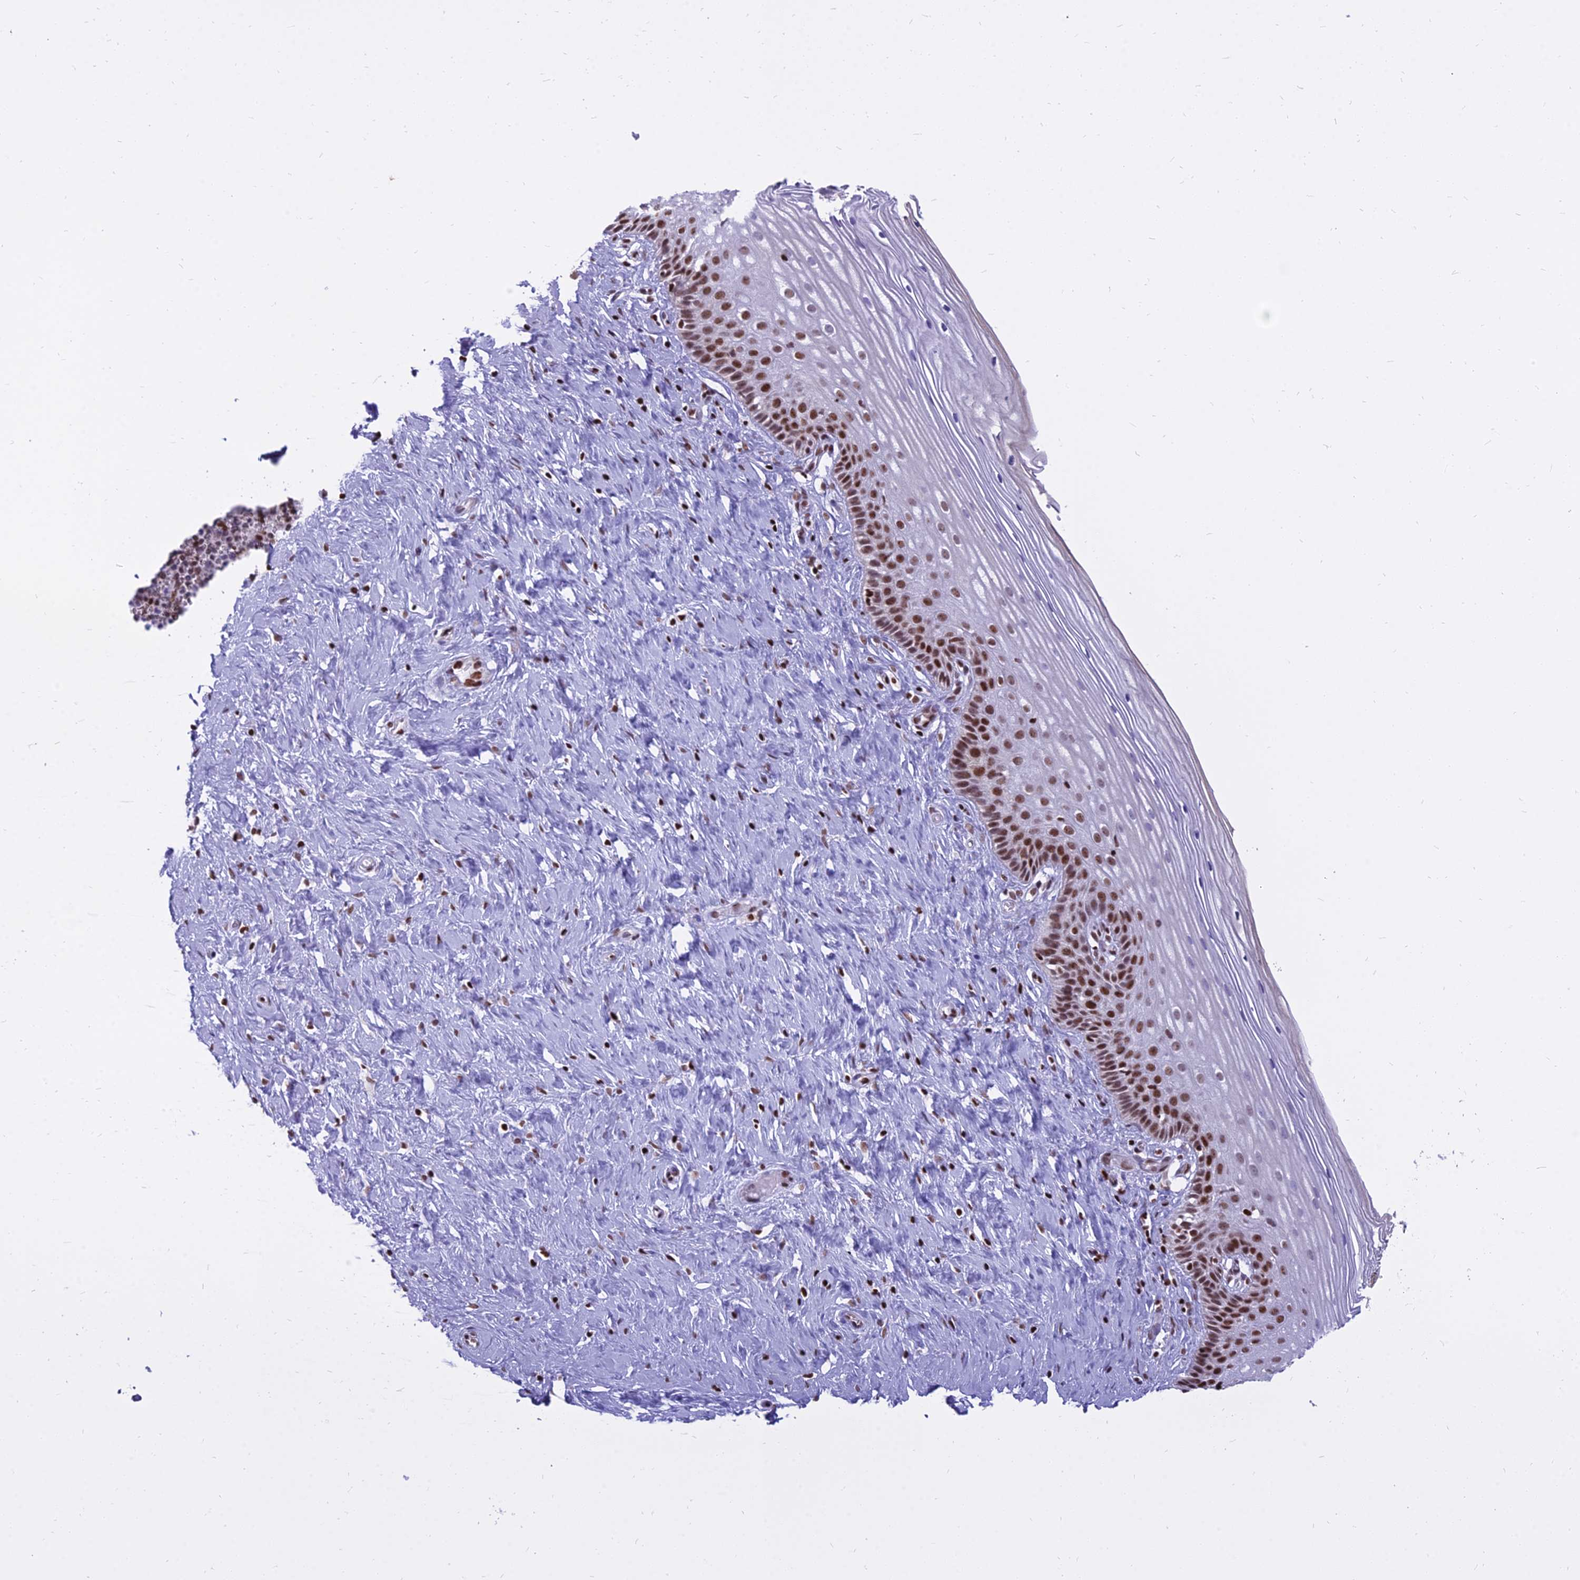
{"staining": {"intensity": "strong", "quantity": ">75%", "location": "nuclear"}, "tissue": "cervix", "cell_type": "Glandular cells", "image_type": "normal", "snomed": [{"axis": "morphology", "description": "Normal tissue, NOS"}, {"axis": "topography", "description": "Cervix"}], "caption": "The immunohistochemical stain highlights strong nuclear staining in glandular cells of benign cervix.", "gene": "PARP1", "patient": {"sex": "female", "age": 33}}